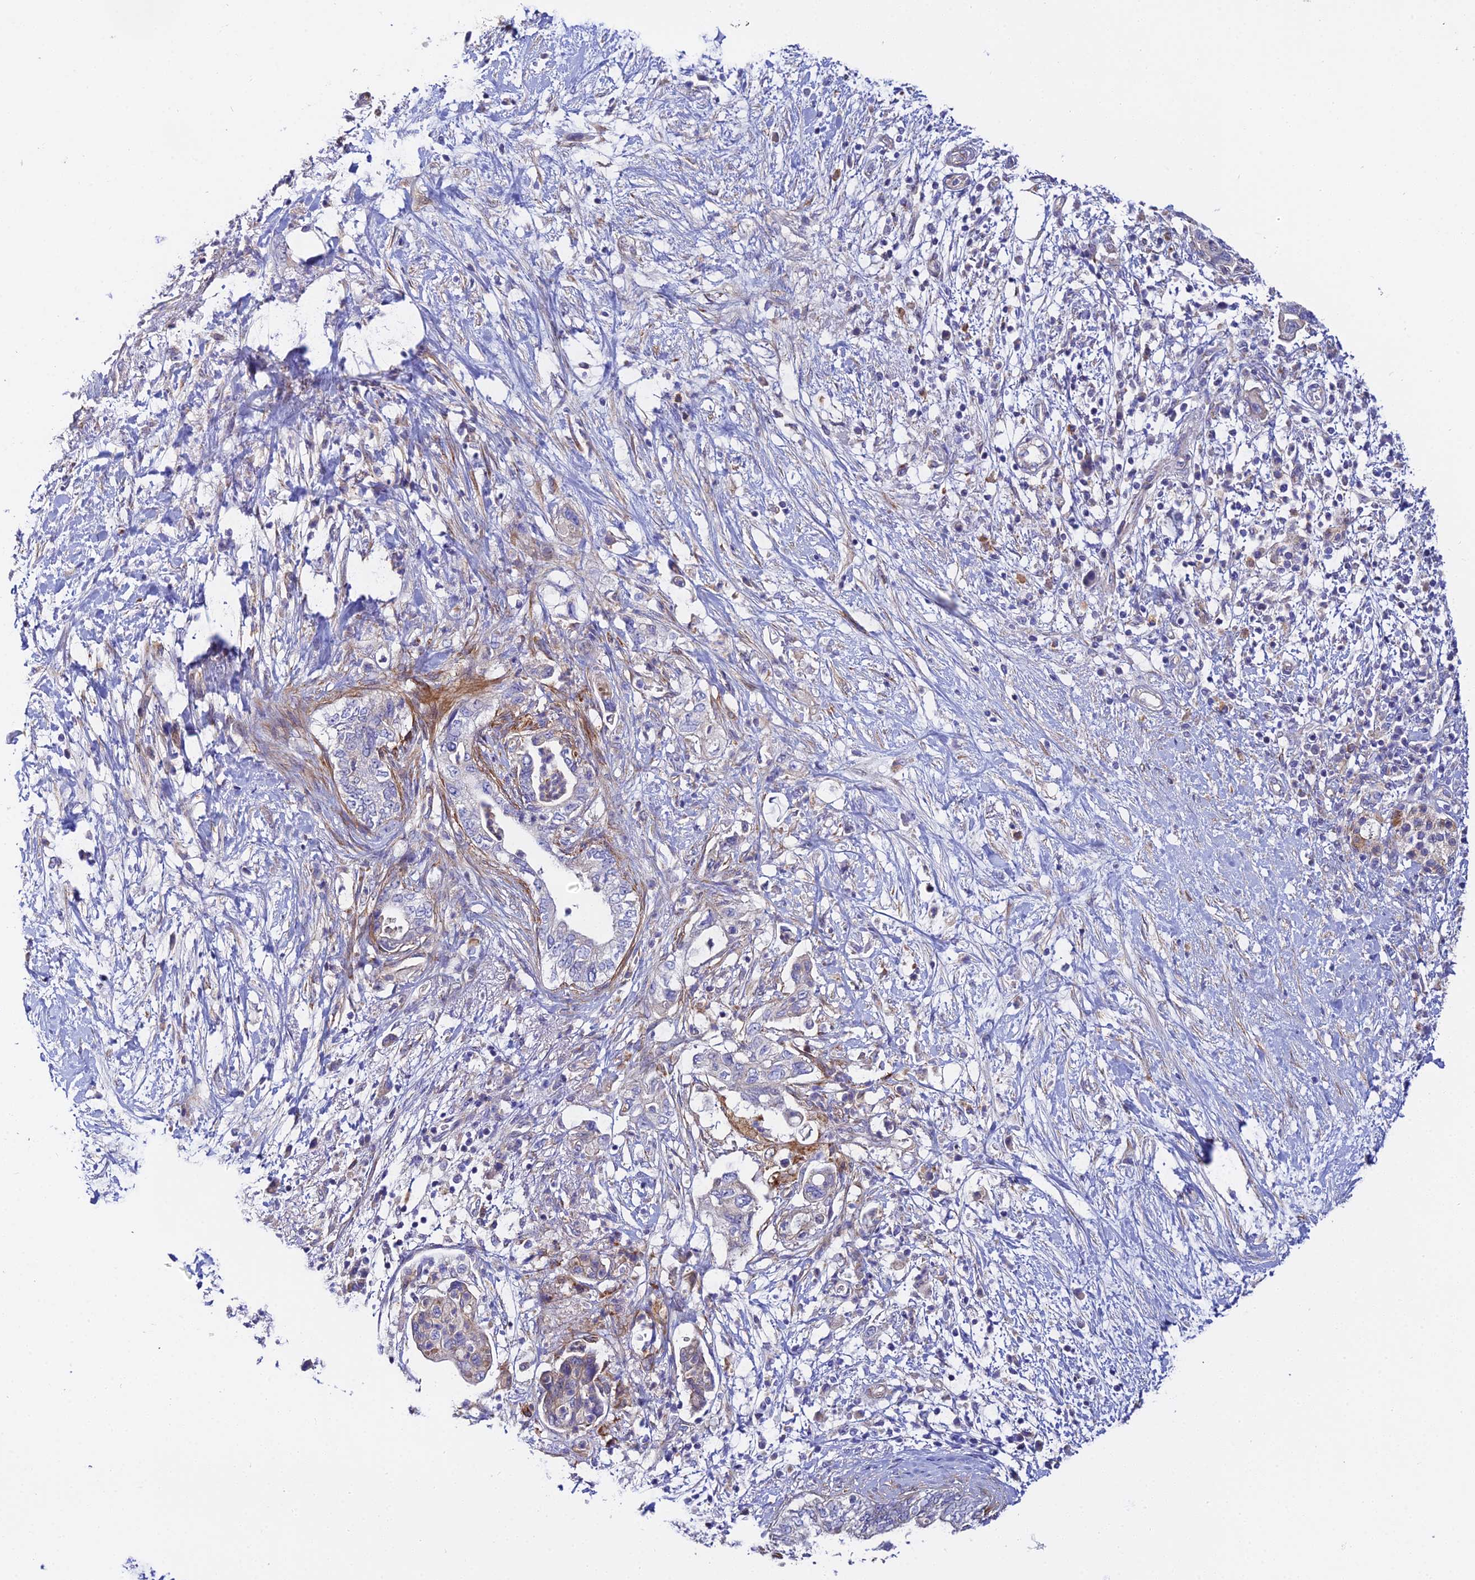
{"staining": {"intensity": "negative", "quantity": "none", "location": "none"}, "tissue": "pancreatic cancer", "cell_type": "Tumor cells", "image_type": "cancer", "snomed": [{"axis": "morphology", "description": "Adenocarcinoma, NOS"}, {"axis": "topography", "description": "Pancreas"}], "caption": "Pancreatic cancer (adenocarcinoma) was stained to show a protein in brown. There is no significant positivity in tumor cells. (IHC, brightfield microscopy, high magnification).", "gene": "ACOT2", "patient": {"sex": "female", "age": 73}}